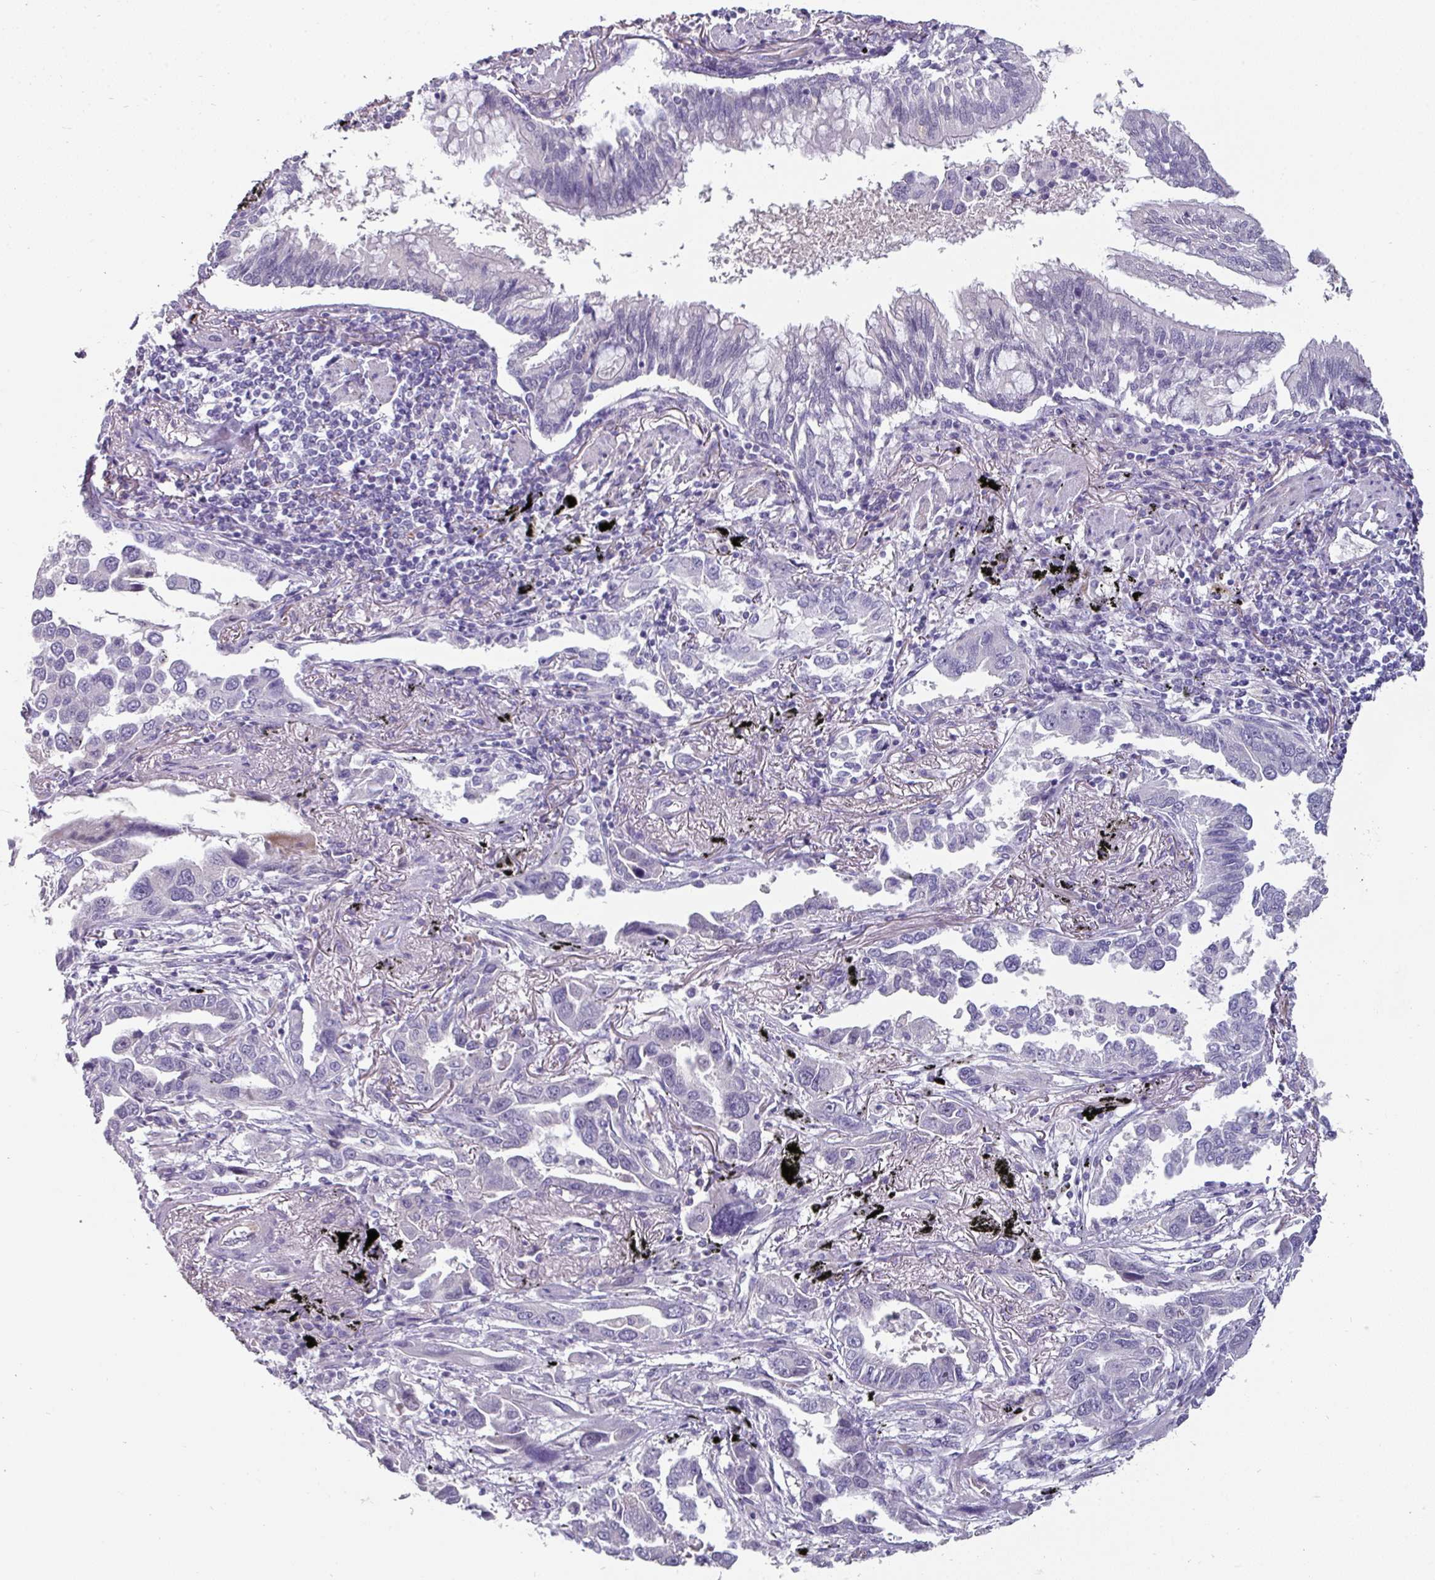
{"staining": {"intensity": "negative", "quantity": "none", "location": "none"}, "tissue": "lung cancer", "cell_type": "Tumor cells", "image_type": "cancer", "snomed": [{"axis": "morphology", "description": "Adenocarcinoma, NOS"}, {"axis": "topography", "description": "Lung"}], "caption": "A photomicrograph of adenocarcinoma (lung) stained for a protein displays no brown staining in tumor cells. The staining is performed using DAB brown chromogen with nuclei counter-stained in using hematoxylin.", "gene": "EYA3", "patient": {"sex": "male", "age": 67}}